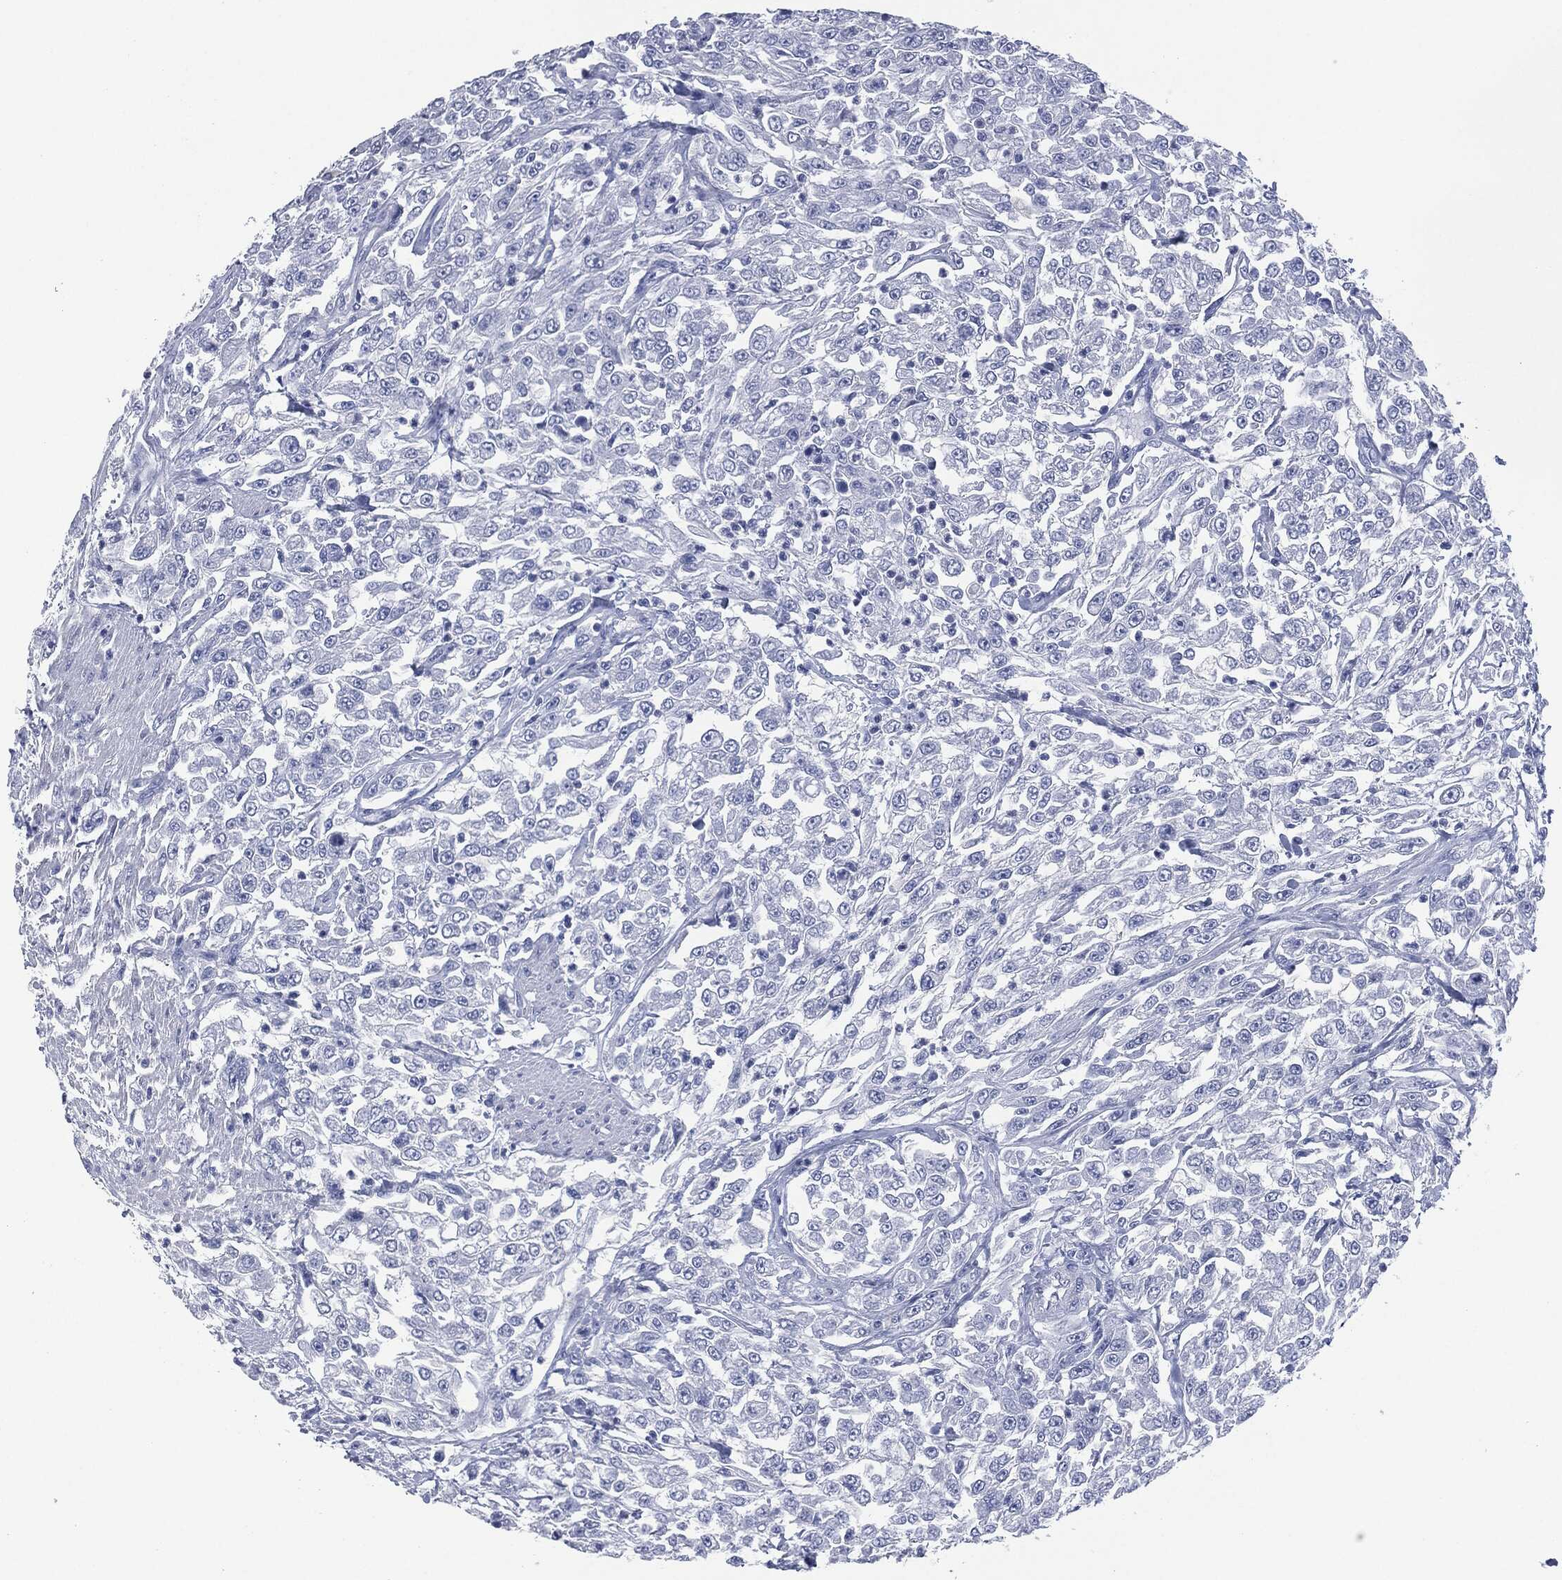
{"staining": {"intensity": "negative", "quantity": "none", "location": "none"}, "tissue": "urothelial cancer", "cell_type": "Tumor cells", "image_type": "cancer", "snomed": [{"axis": "morphology", "description": "Urothelial carcinoma, High grade"}, {"axis": "topography", "description": "Urinary bladder"}], "caption": "There is no significant staining in tumor cells of urothelial carcinoma (high-grade). (IHC, brightfield microscopy, high magnification).", "gene": "MUC16", "patient": {"sex": "male", "age": 46}}